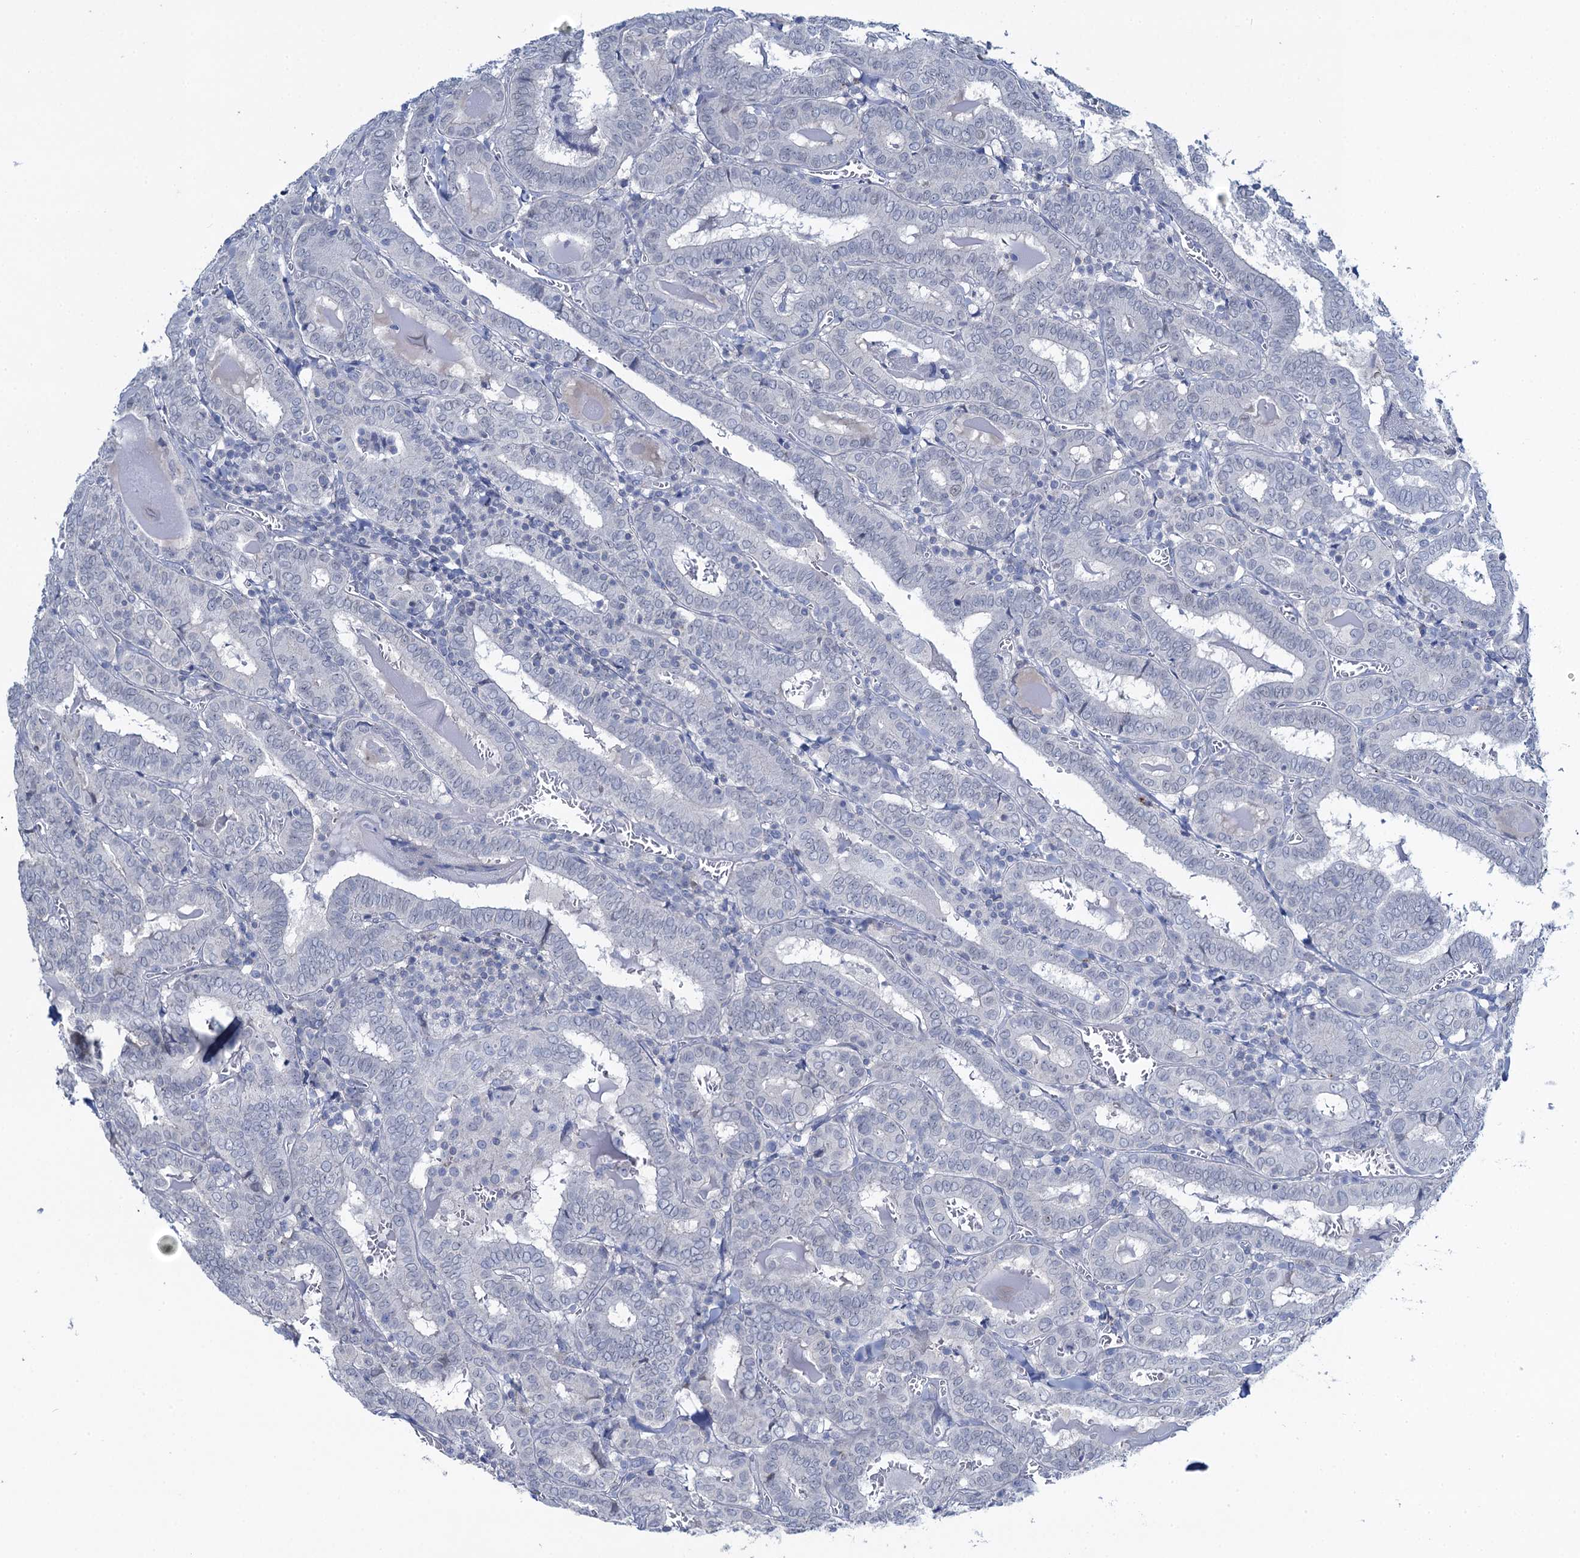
{"staining": {"intensity": "negative", "quantity": "none", "location": "none"}, "tissue": "thyroid cancer", "cell_type": "Tumor cells", "image_type": "cancer", "snomed": [{"axis": "morphology", "description": "Papillary adenocarcinoma, NOS"}, {"axis": "topography", "description": "Thyroid gland"}], "caption": "Immunohistochemistry (IHC) of human papillary adenocarcinoma (thyroid) shows no positivity in tumor cells. Nuclei are stained in blue.", "gene": "TOX3", "patient": {"sex": "female", "age": 72}}